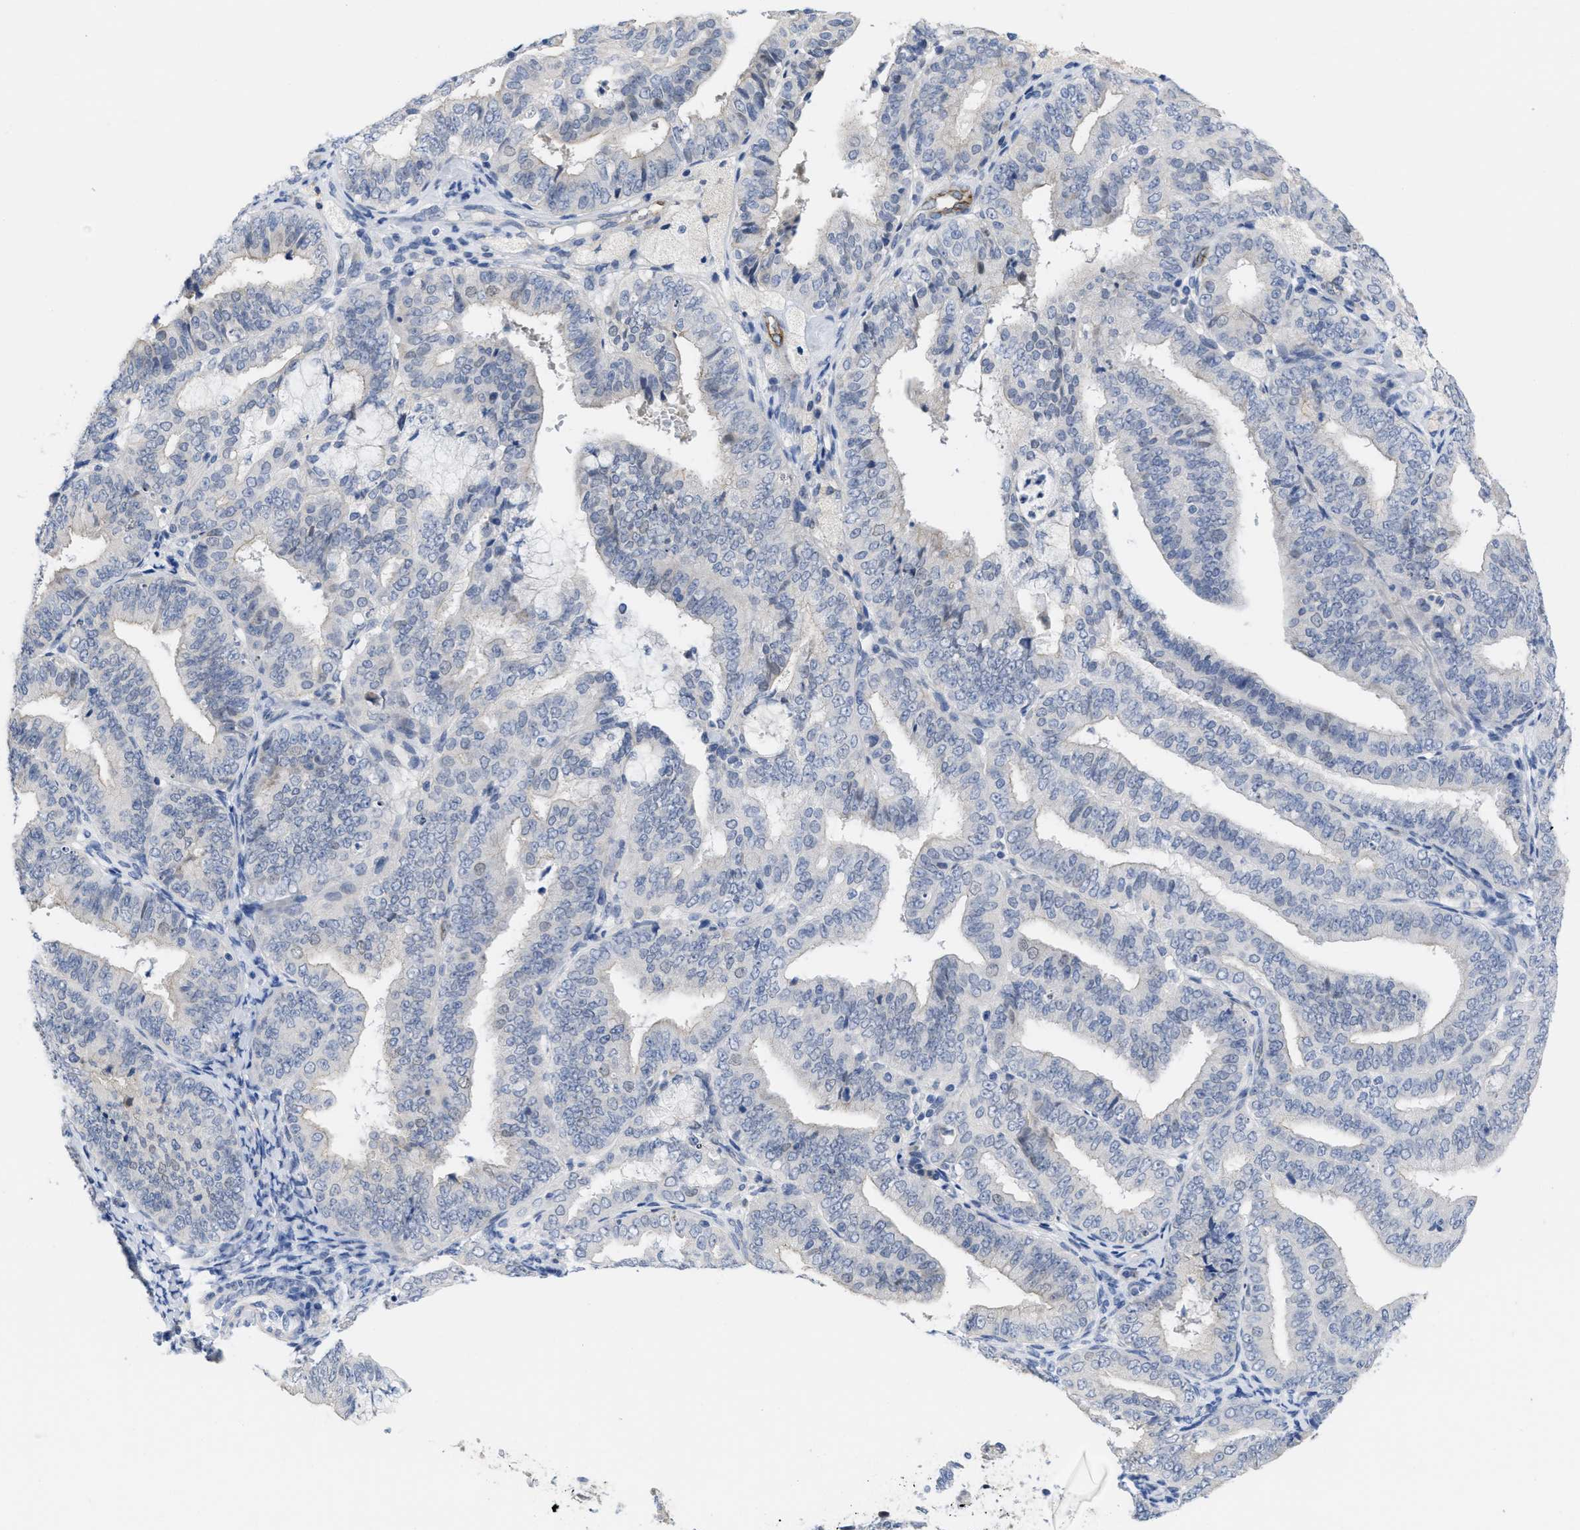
{"staining": {"intensity": "negative", "quantity": "none", "location": "none"}, "tissue": "endometrial cancer", "cell_type": "Tumor cells", "image_type": "cancer", "snomed": [{"axis": "morphology", "description": "Adenocarcinoma, NOS"}, {"axis": "topography", "description": "Endometrium"}], "caption": "Image shows no significant protein expression in tumor cells of endometrial adenocarcinoma.", "gene": "ACKR1", "patient": {"sex": "female", "age": 63}}